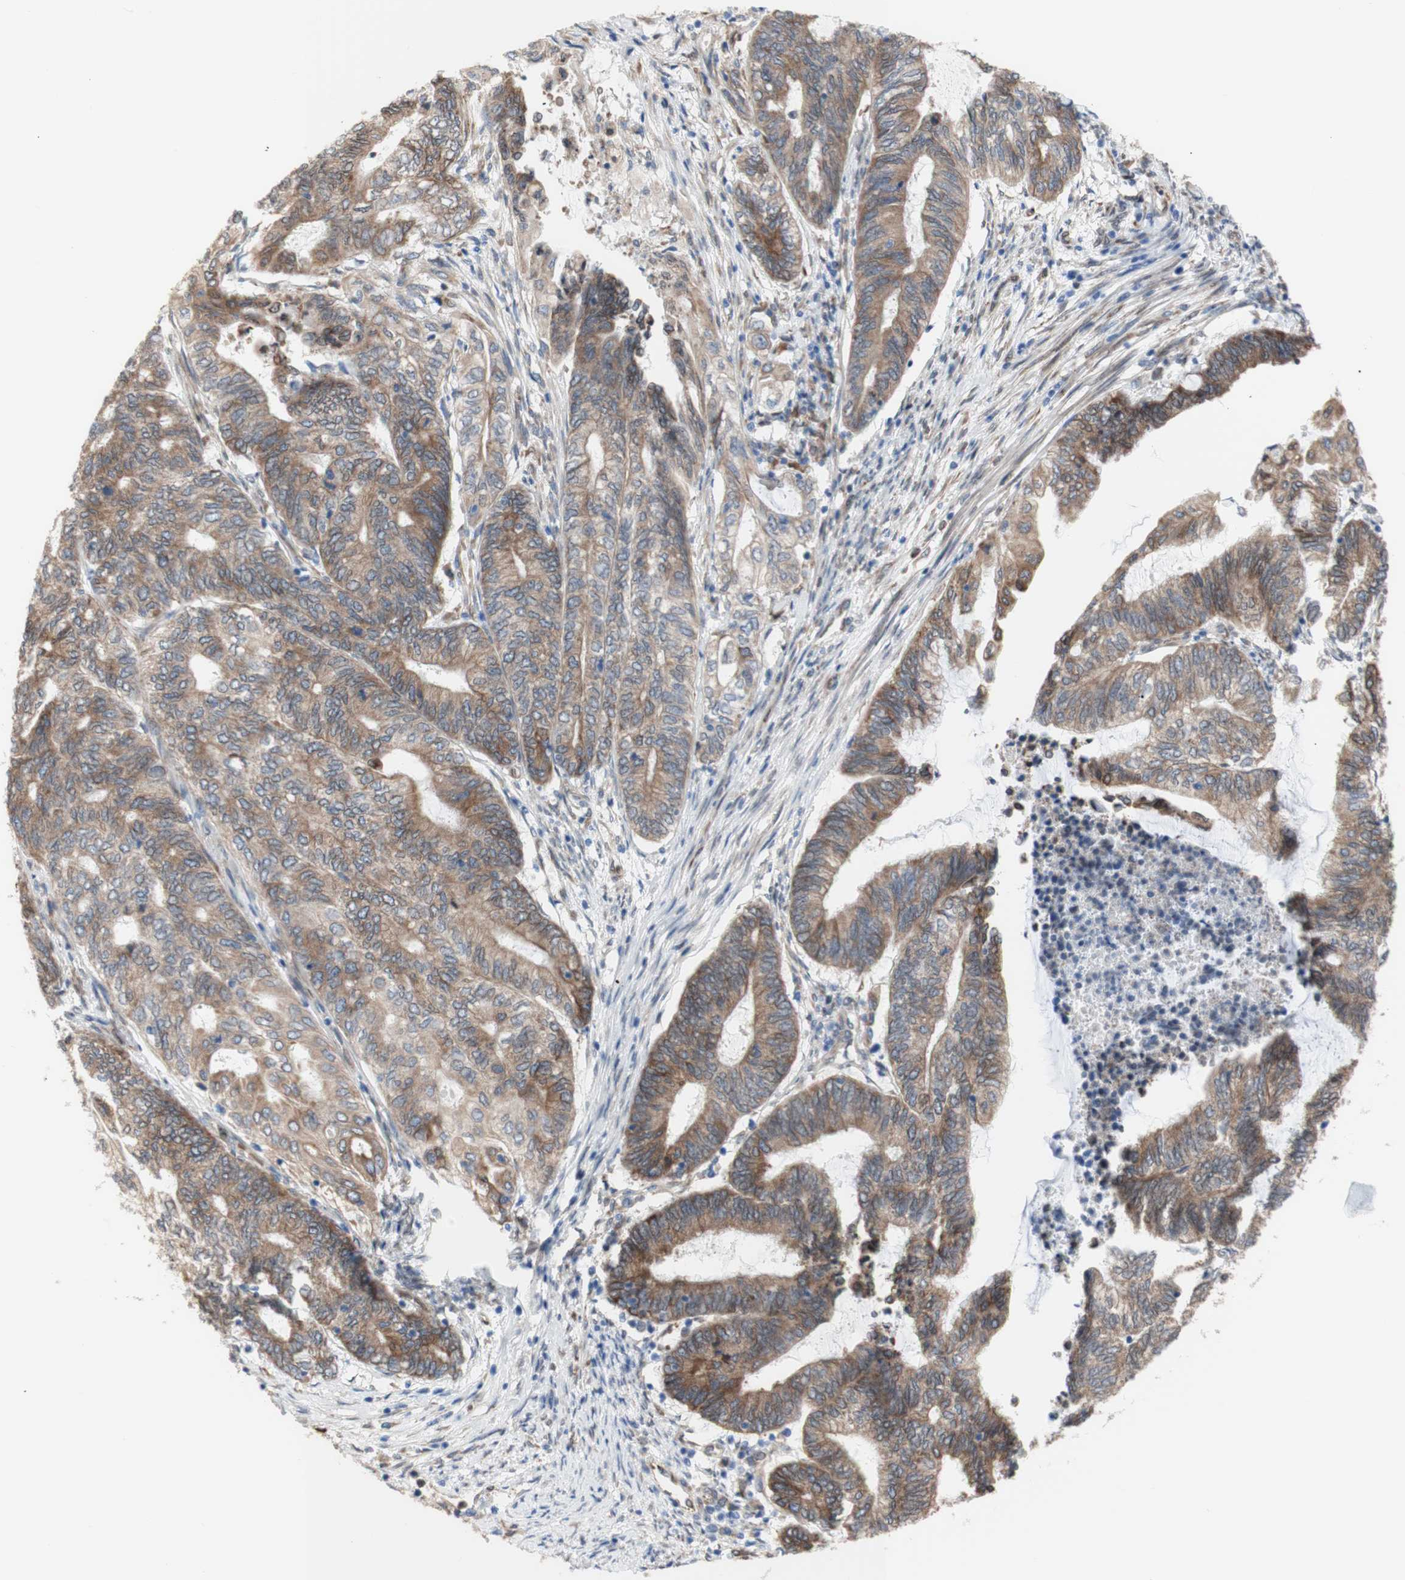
{"staining": {"intensity": "moderate", "quantity": ">75%", "location": "cytoplasmic/membranous"}, "tissue": "endometrial cancer", "cell_type": "Tumor cells", "image_type": "cancer", "snomed": [{"axis": "morphology", "description": "Adenocarcinoma, NOS"}, {"axis": "topography", "description": "Uterus"}, {"axis": "topography", "description": "Endometrium"}], "caption": "The micrograph exhibits a brown stain indicating the presence of a protein in the cytoplasmic/membranous of tumor cells in endometrial cancer.", "gene": "ERLIN1", "patient": {"sex": "female", "age": 70}}